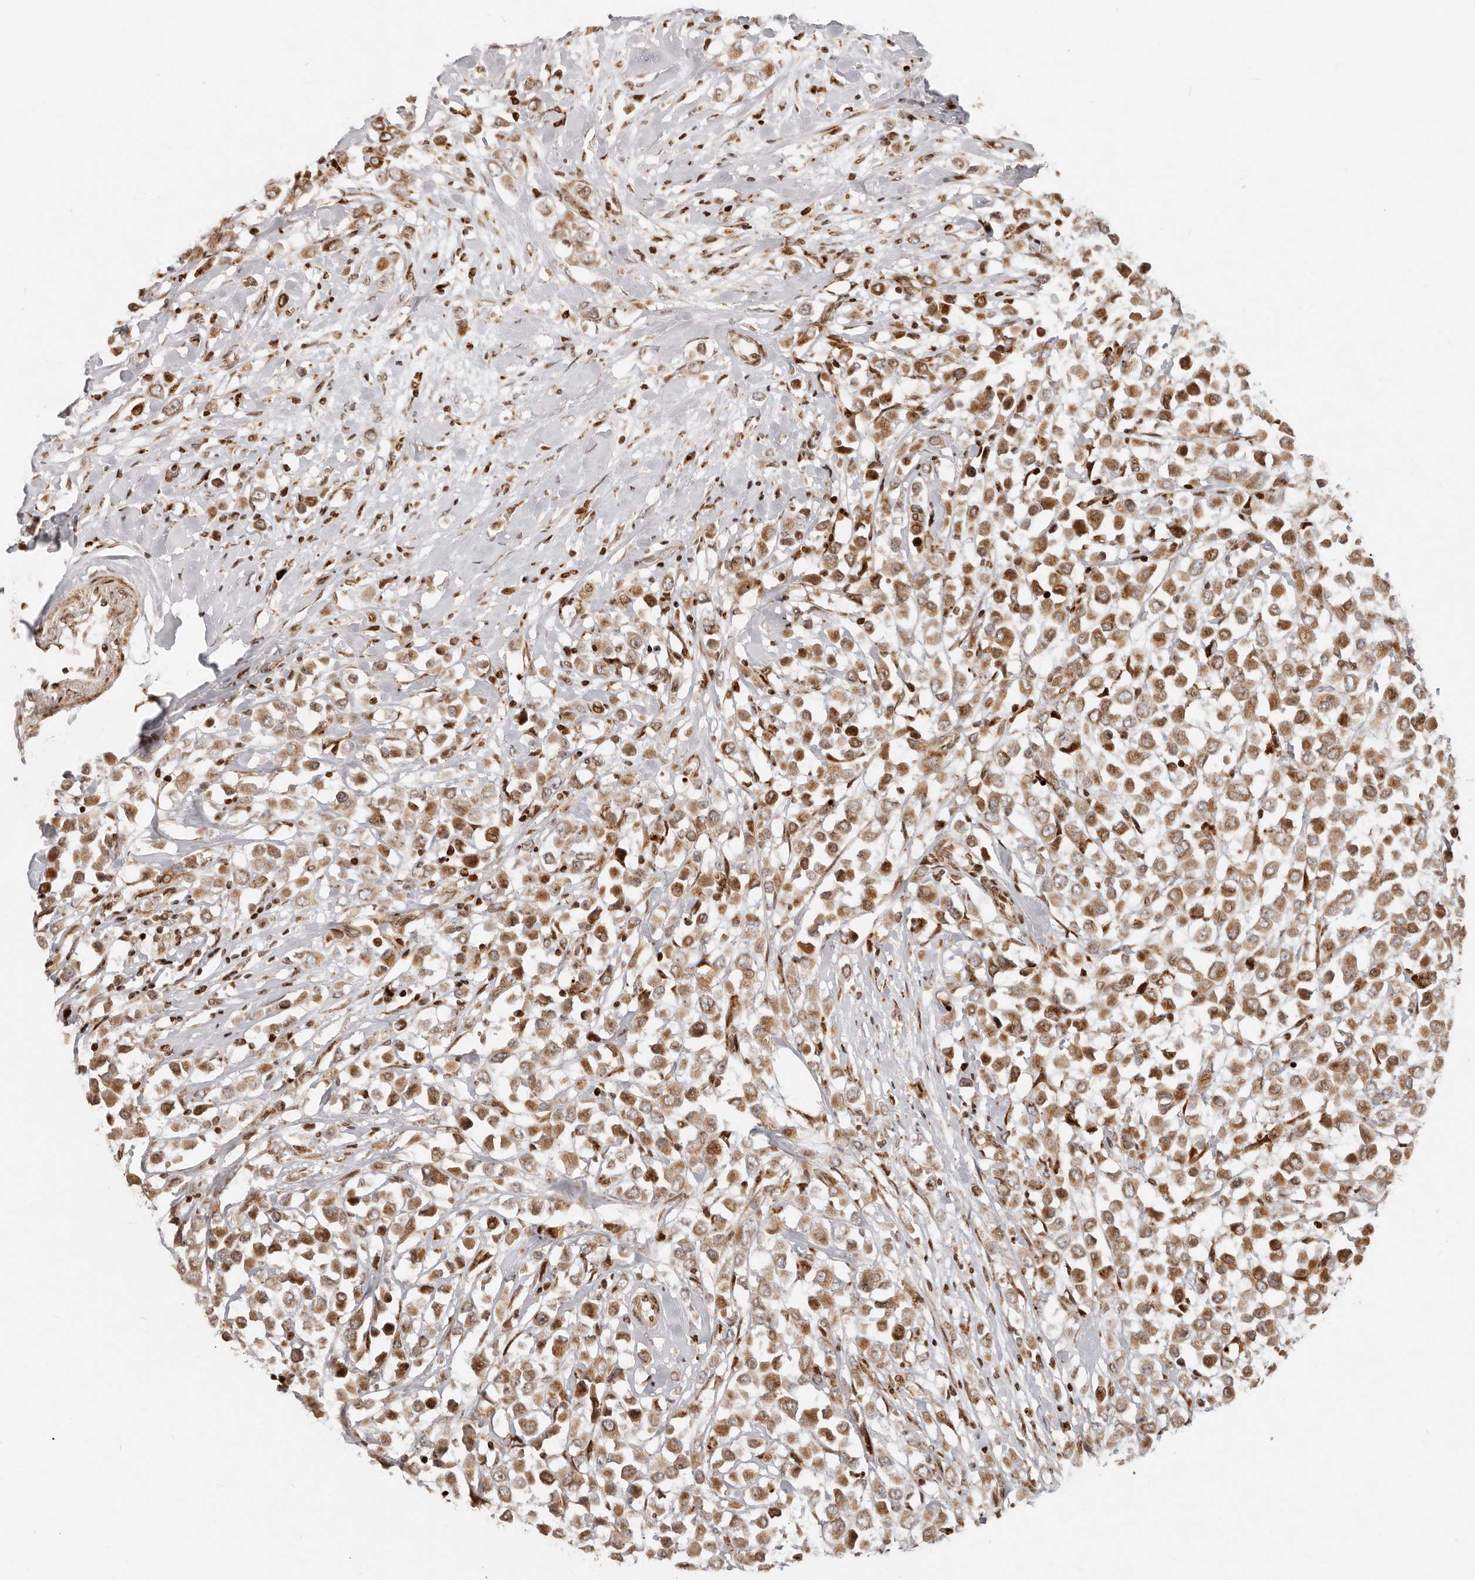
{"staining": {"intensity": "moderate", "quantity": ">75%", "location": "cytoplasmic/membranous"}, "tissue": "breast cancer", "cell_type": "Tumor cells", "image_type": "cancer", "snomed": [{"axis": "morphology", "description": "Duct carcinoma"}, {"axis": "topography", "description": "Breast"}], "caption": "Immunohistochemical staining of human breast infiltrating ductal carcinoma displays medium levels of moderate cytoplasmic/membranous protein positivity in about >75% of tumor cells. (Brightfield microscopy of DAB IHC at high magnification).", "gene": "TRIM4", "patient": {"sex": "female", "age": 61}}